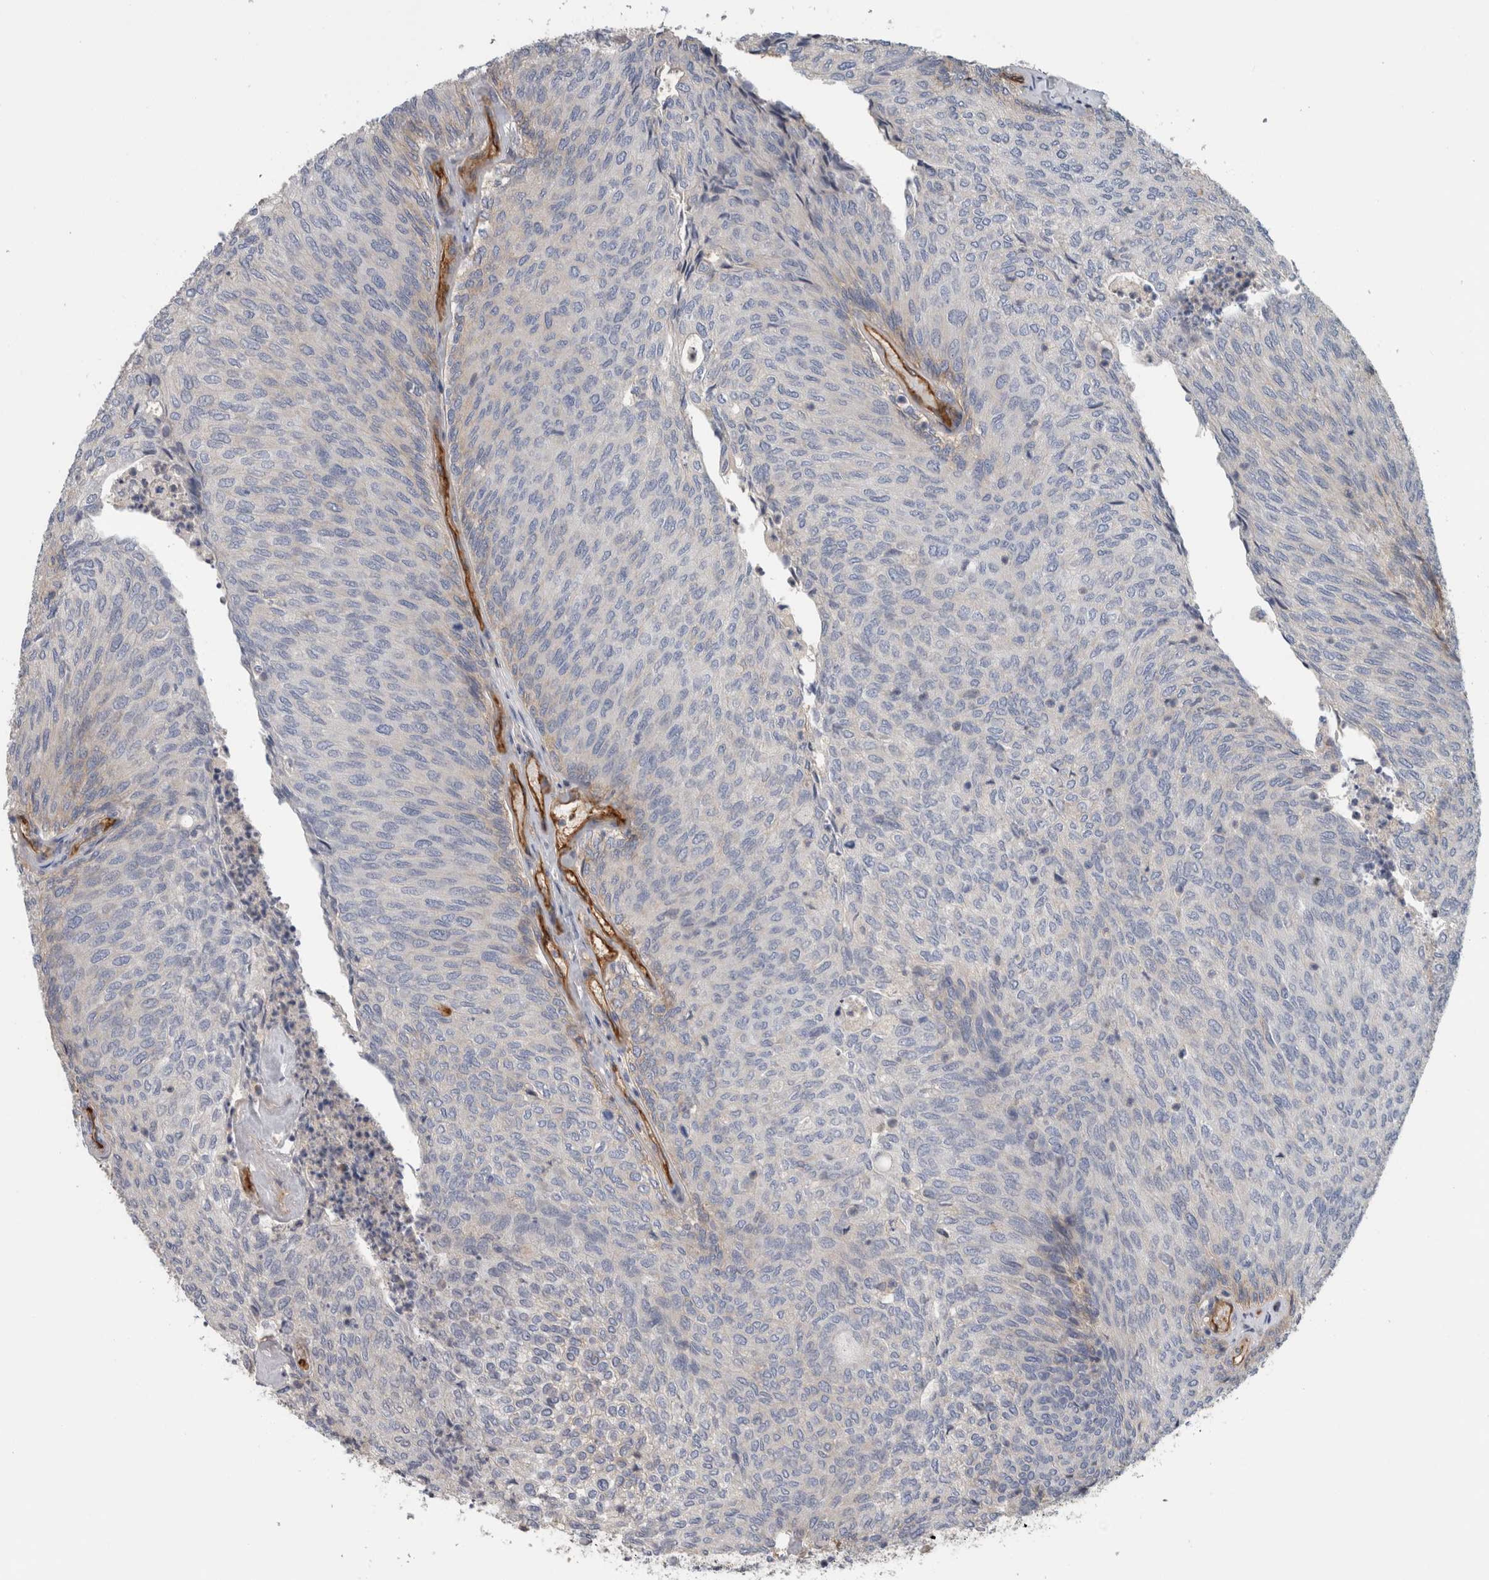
{"staining": {"intensity": "negative", "quantity": "none", "location": "none"}, "tissue": "urothelial cancer", "cell_type": "Tumor cells", "image_type": "cancer", "snomed": [{"axis": "morphology", "description": "Urothelial carcinoma, Low grade"}, {"axis": "topography", "description": "Urinary bladder"}], "caption": "Urothelial cancer was stained to show a protein in brown. There is no significant expression in tumor cells.", "gene": "CD59", "patient": {"sex": "female", "age": 79}}